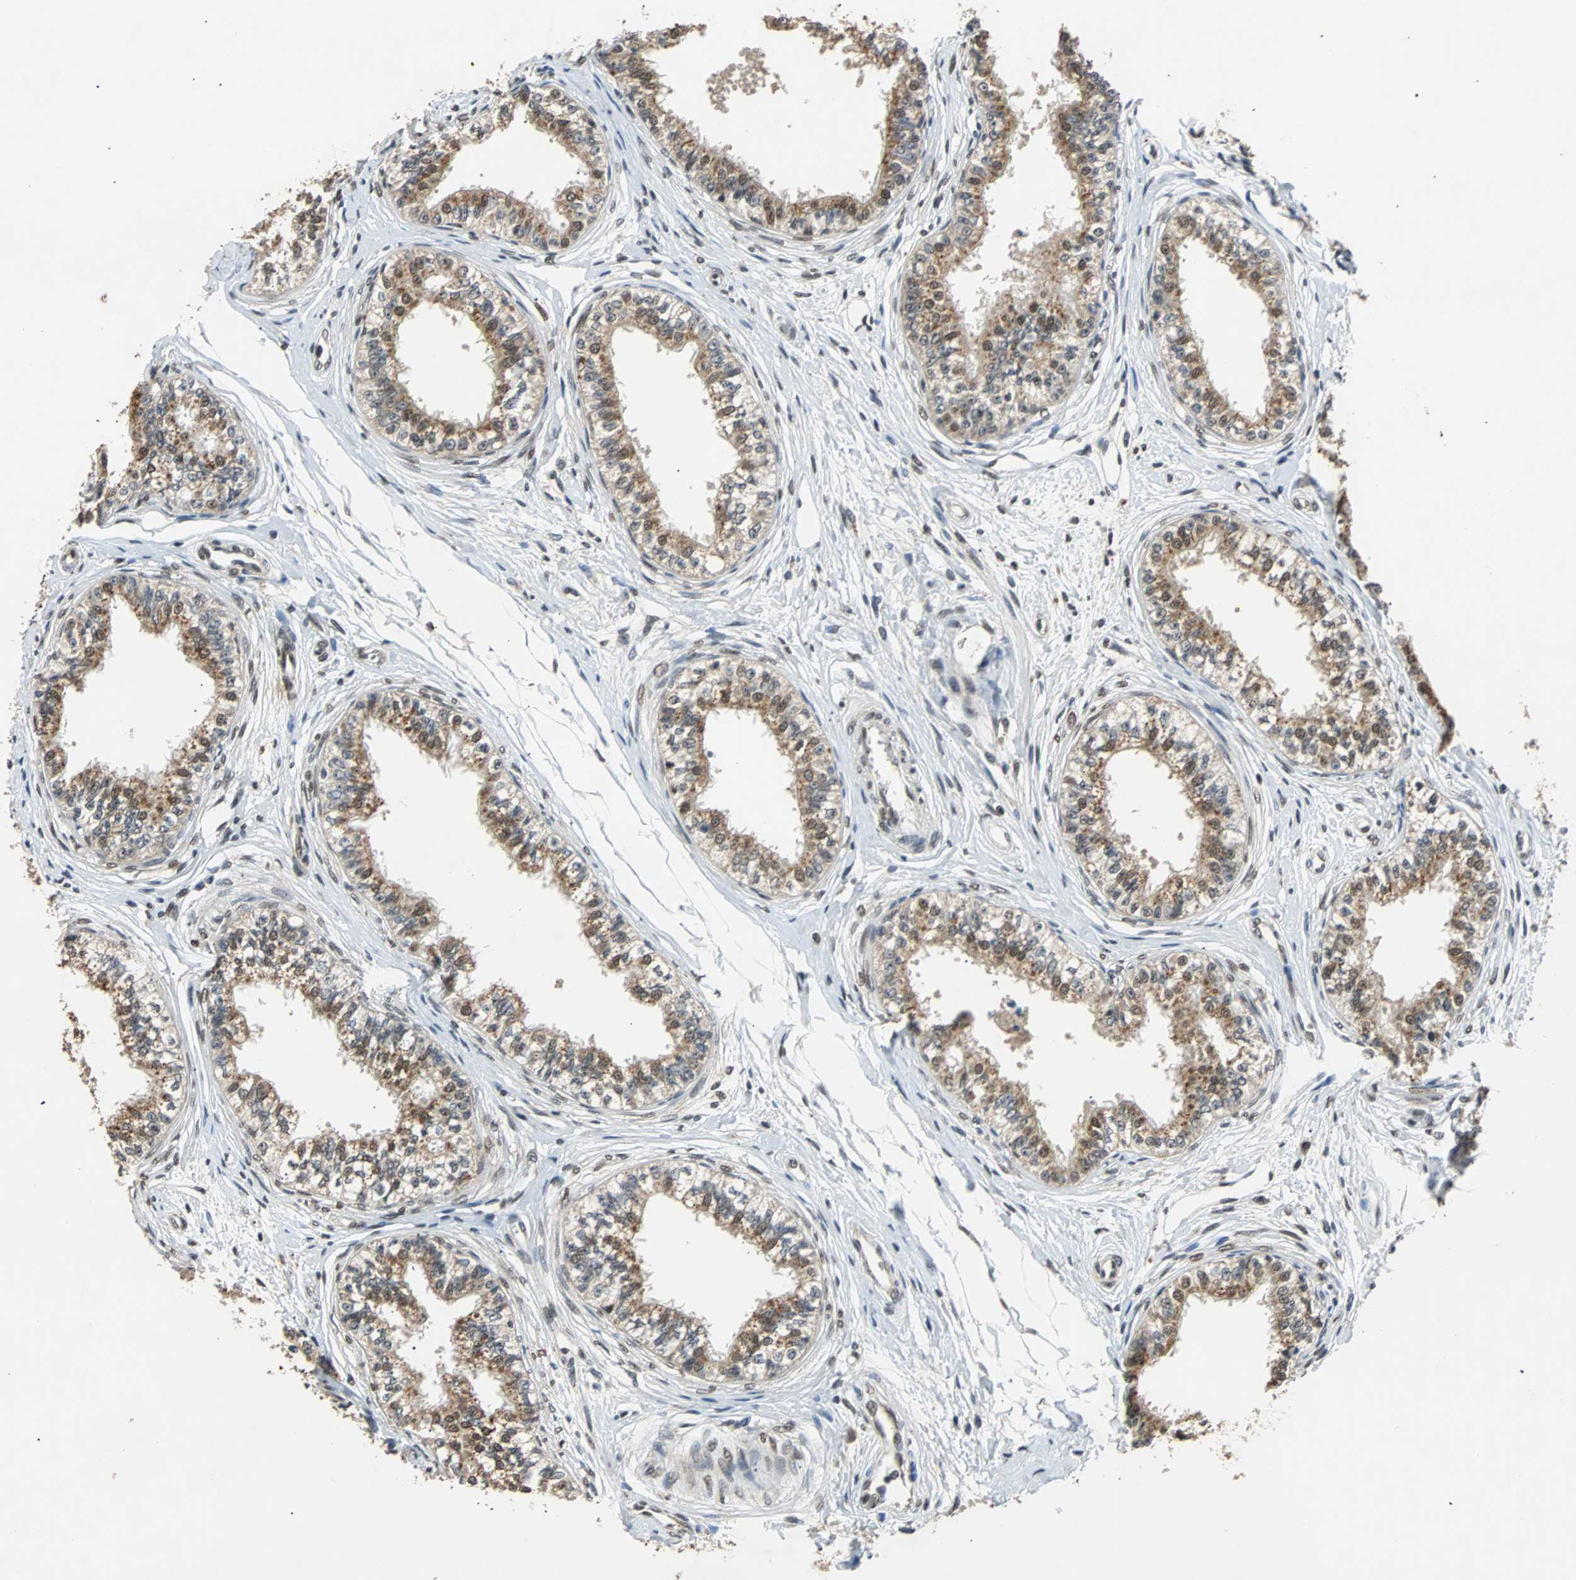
{"staining": {"intensity": "moderate", "quantity": ">75%", "location": "cytoplasmic/membranous,nuclear"}, "tissue": "epididymis", "cell_type": "Glandular cells", "image_type": "normal", "snomed": [{"axis": "morphology", "description": "Normal tissue, NOS"}, {"axis": "morphology", "description": "Adenocarcinoma, metastatic, NOS"}, {"axis": "topography", "description": "Testis"}, {"axis": "topography", "description": "Epididymis"}], "caption": "An image of human epididymis stained for a protein demonstrates moderate cytoplasmic/membranous,nuclear brown staining in glandular cells.", "gene": "PHC1", "patient": {"sex": "male", "age": 26}}